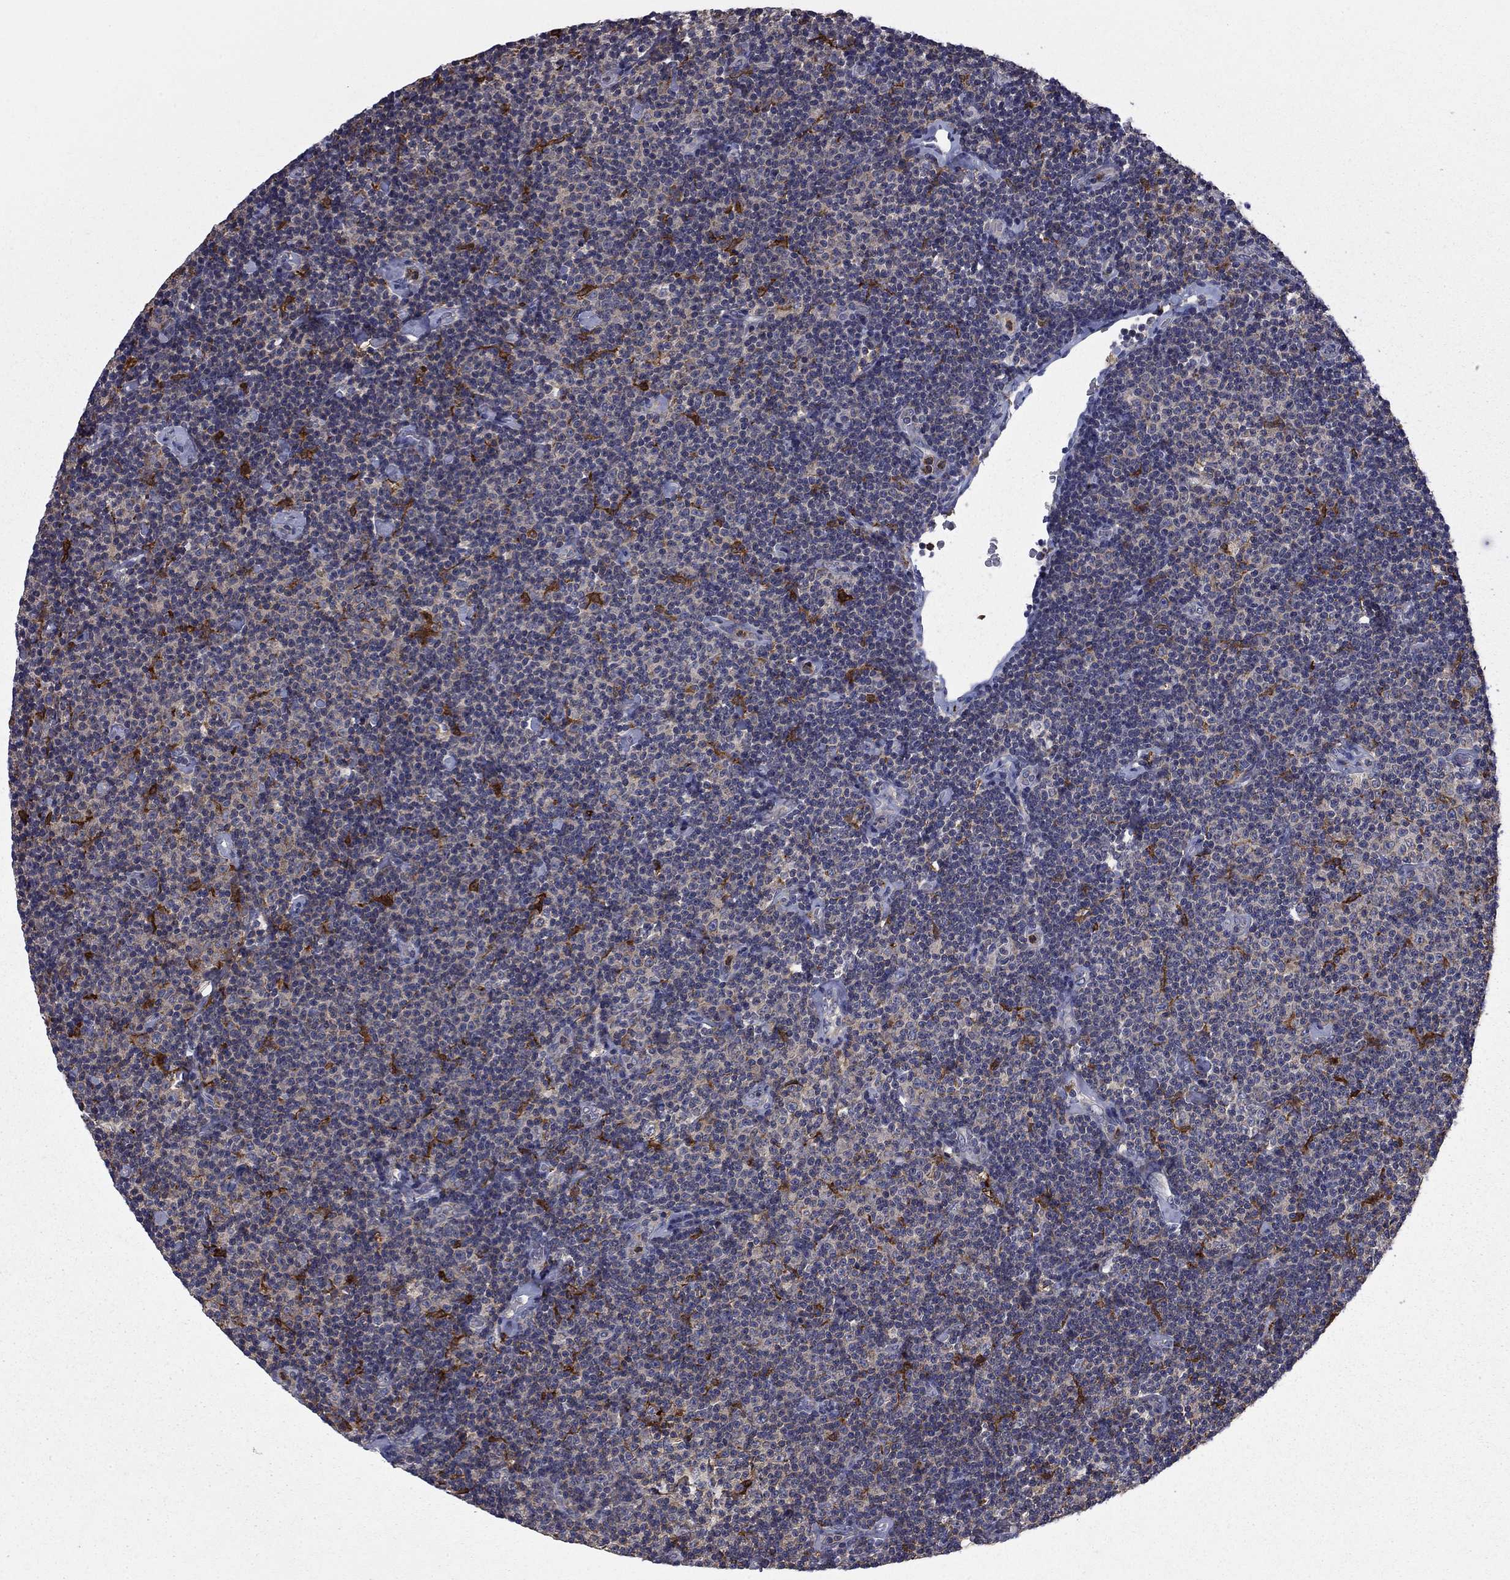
{"staining": {"intensity": "strong", "quantity": "<25%", "location": "cytoplasmic/membranous"}, "tissue": "lymphoma", "cell_type": "Tumor cells", "image_type": "cancer", "snomed": [{"axis": "morphology", "description": "Malignant lymphoma, non-Hodgkin's type, Low grade"}, {"axis": "topography", "description": "Lymph node"}], "caption": "The photomicrograph demonstrates immunohistochemical staining of malignant lymphoma, non-Hodgkin's type (low-grade). There is strong cytoplasmic/membranous positivity is present in approximately <25% of tumor cells.", "gene": "CEACAM7", "patient": {"sex": "male", "age": 81}}